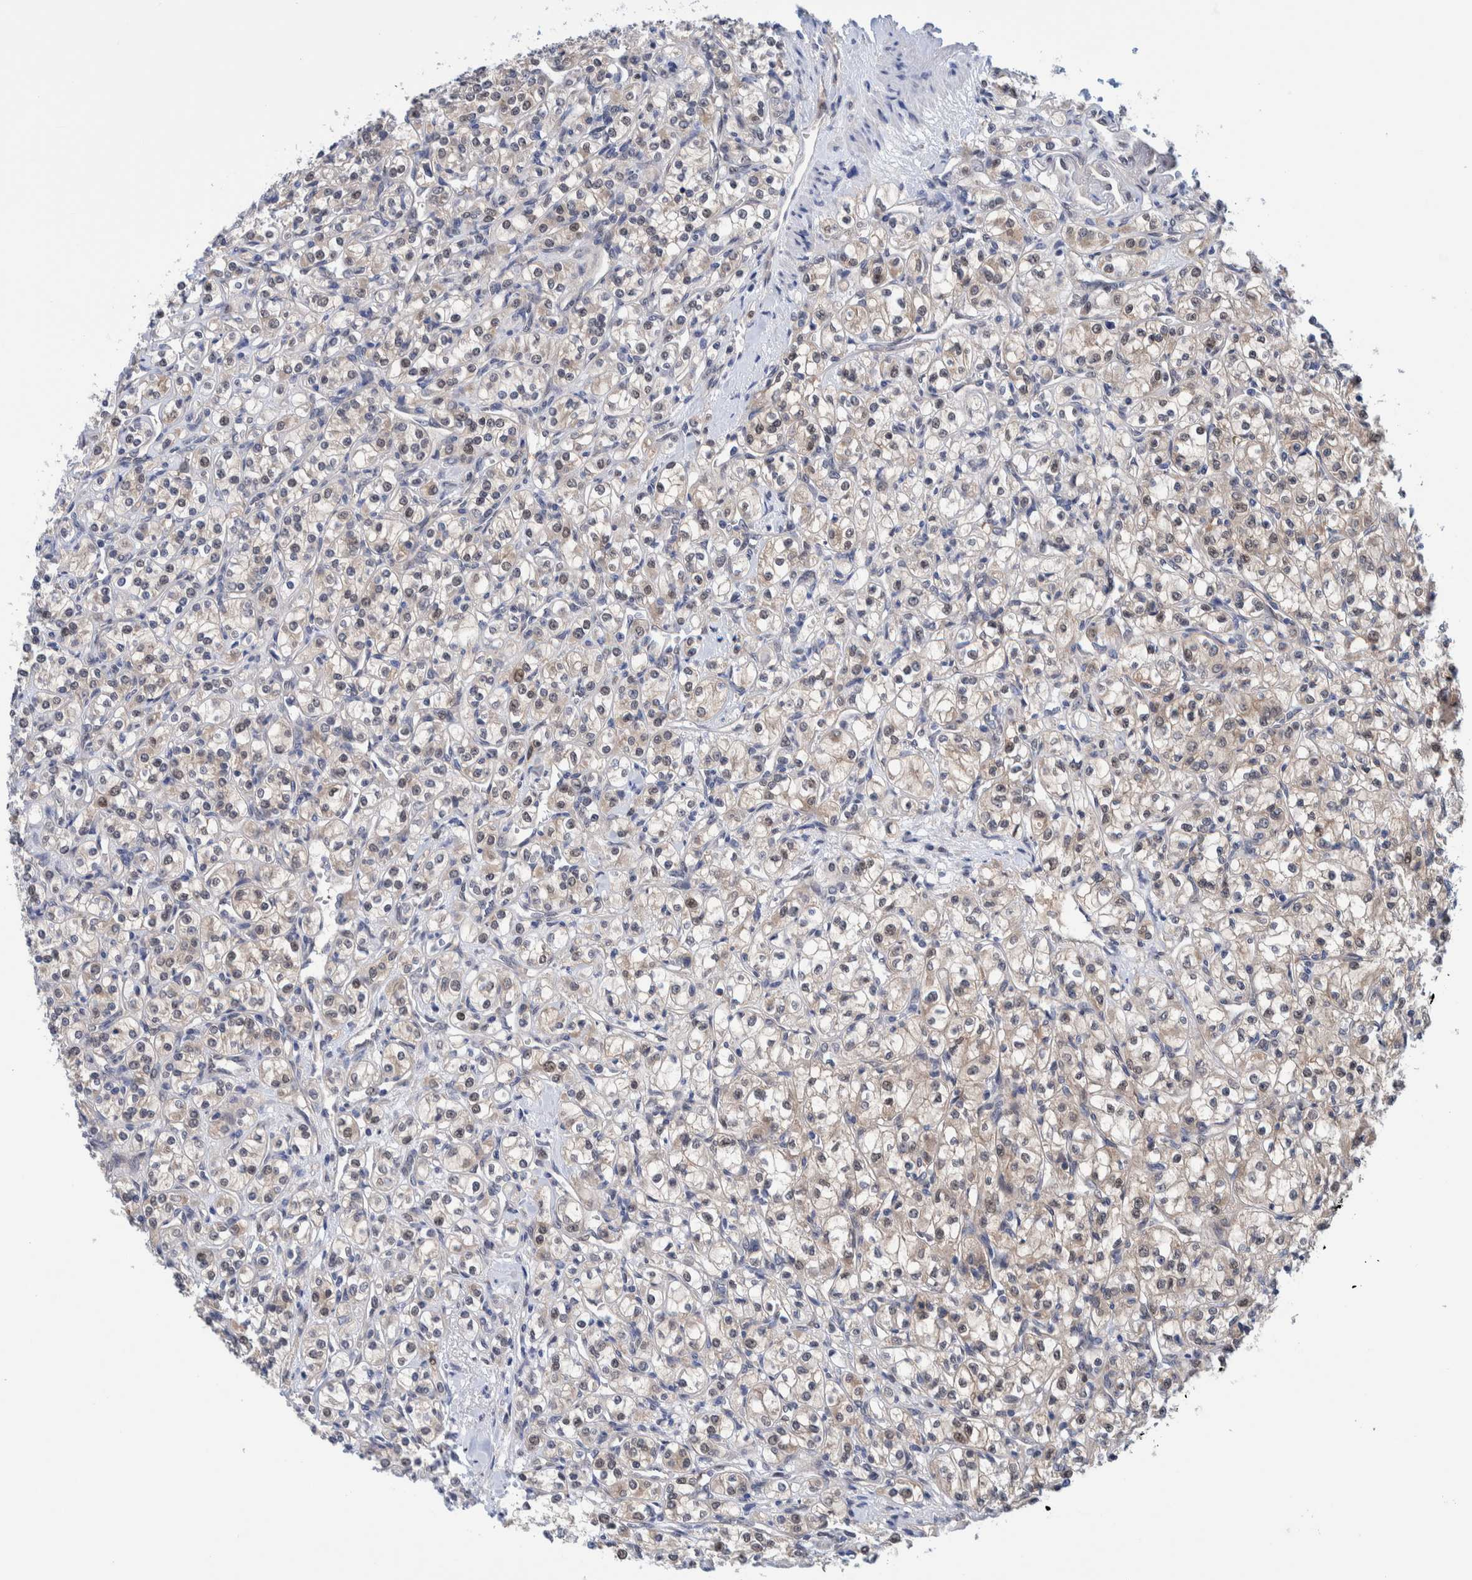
{"staining": {"intensity": "weak", "quantity": ">75%", "location": "nuclear"}, "tissue": "renal cancer", "cell_type": "Tumor cells", "image_type": "cancer", "snomed": [{"axis": "morphology", "description": "Adenocarcinoma, NOS"}, {"axis": "topography", "description": "Kidney"}], "caption": "An immunohistochemistry (IHC) photomicrograph of tumor tissue is shown. Protein staining in brown labels weak nuclear positivity in adenocarcinoma (renal) within tumor cells.", "gene": "PFAS", "patient": {"sex": "male", "age": 77}}